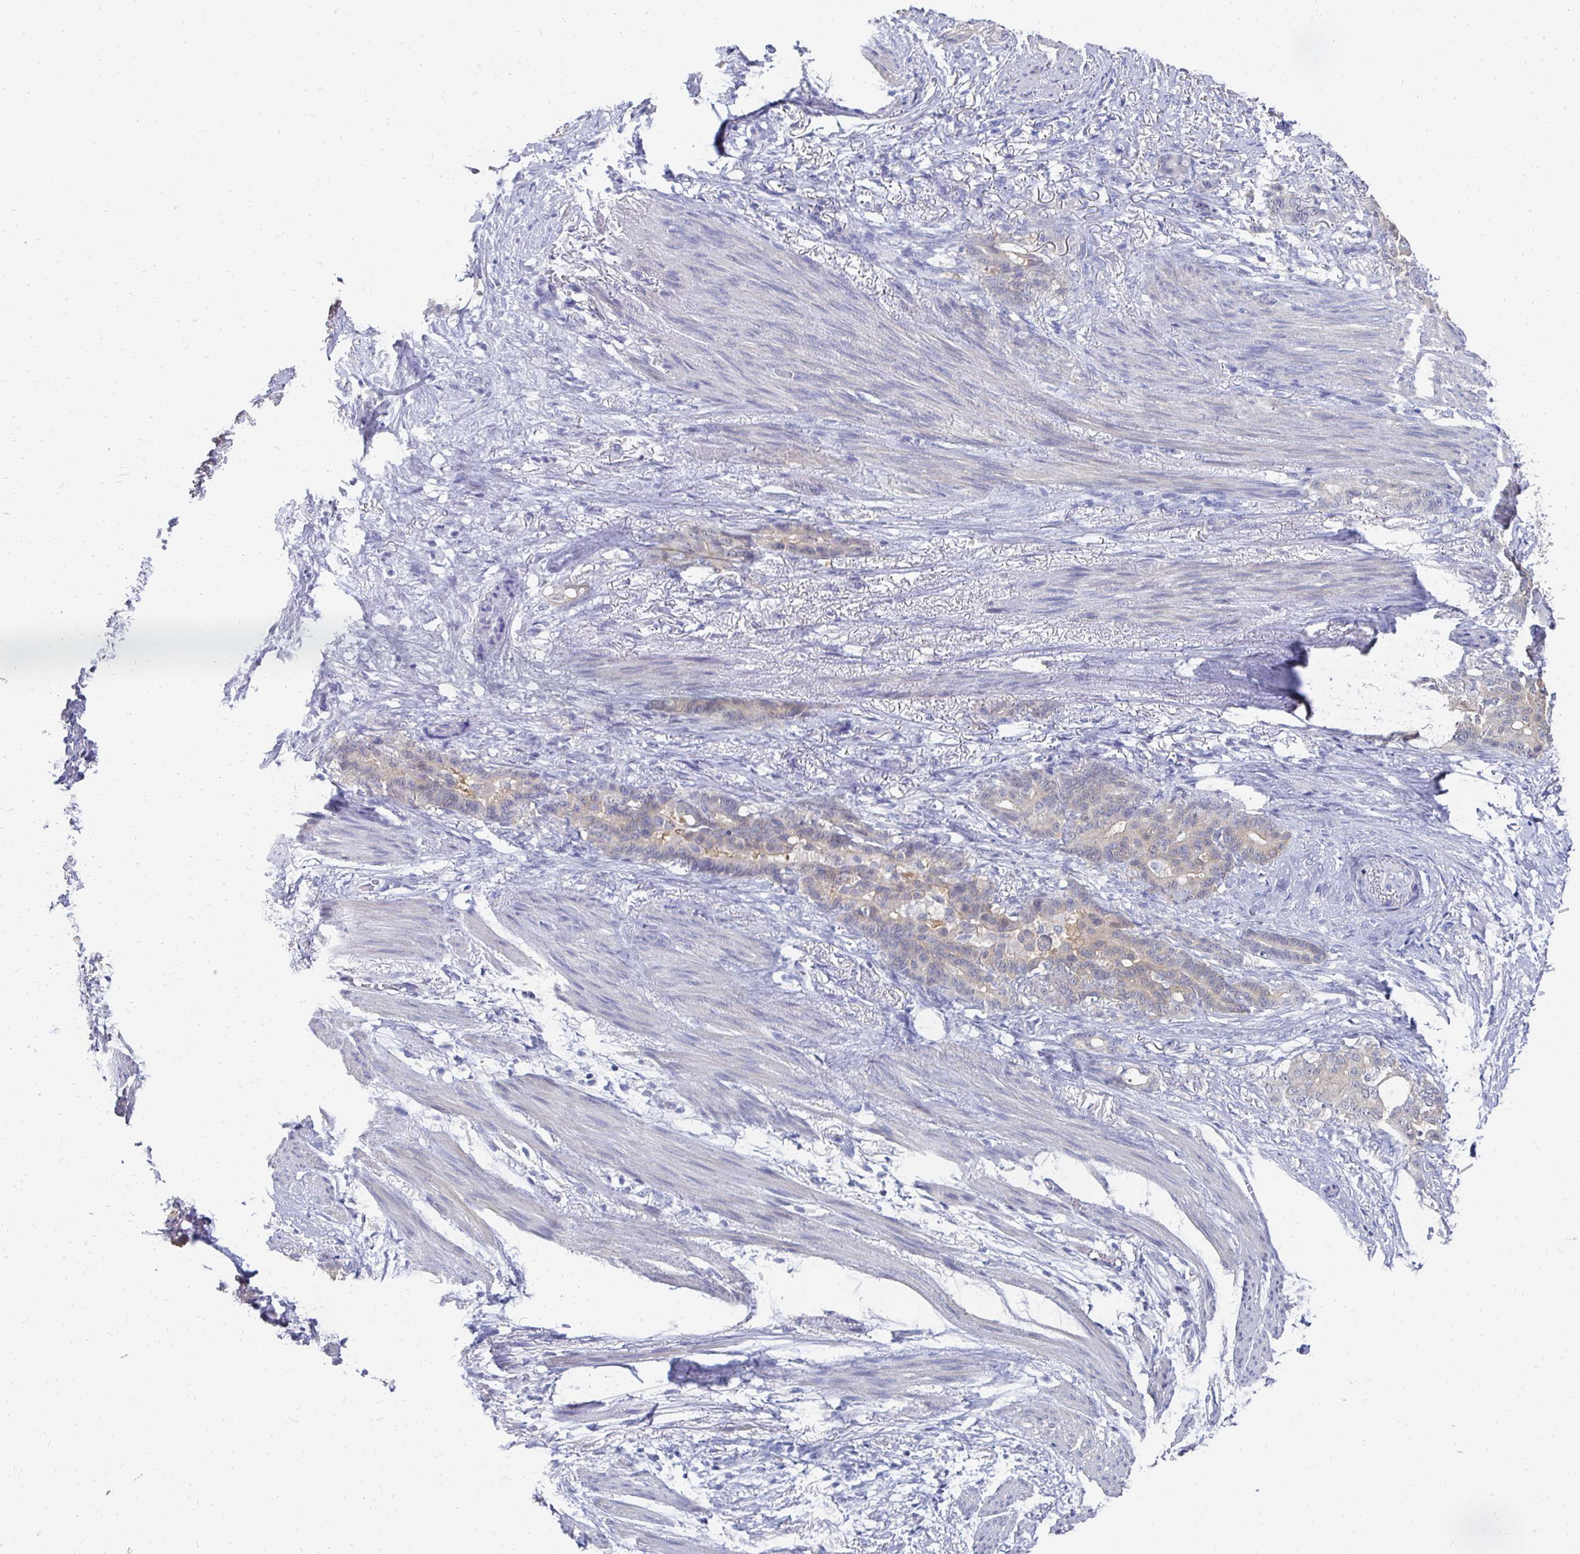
{"staining": {"intensity": "negative", "quantity": "none", "location": "none"}, "tissue": "stomach cancer", "cell_type": "Tumor cells", "image_type": "cancer", "snomed": [{"axis": "morphology", "description": "Normal tissue, NOS"}, {"axis": "morphology", "description": "Adenocarcinoma, NOS"}, {"axis": "topography", "description": "Esophagus"}, {"axis": "topography", "description": "Stomach, upper"}], "caption": "Human stomach adenocarcinoma stained for a protein using immunohistochemistry (IHC) demonstrates no positivity in tumor cells.", "gene": "SYCP3", "patient": {"sex": "male", "age": 62}}